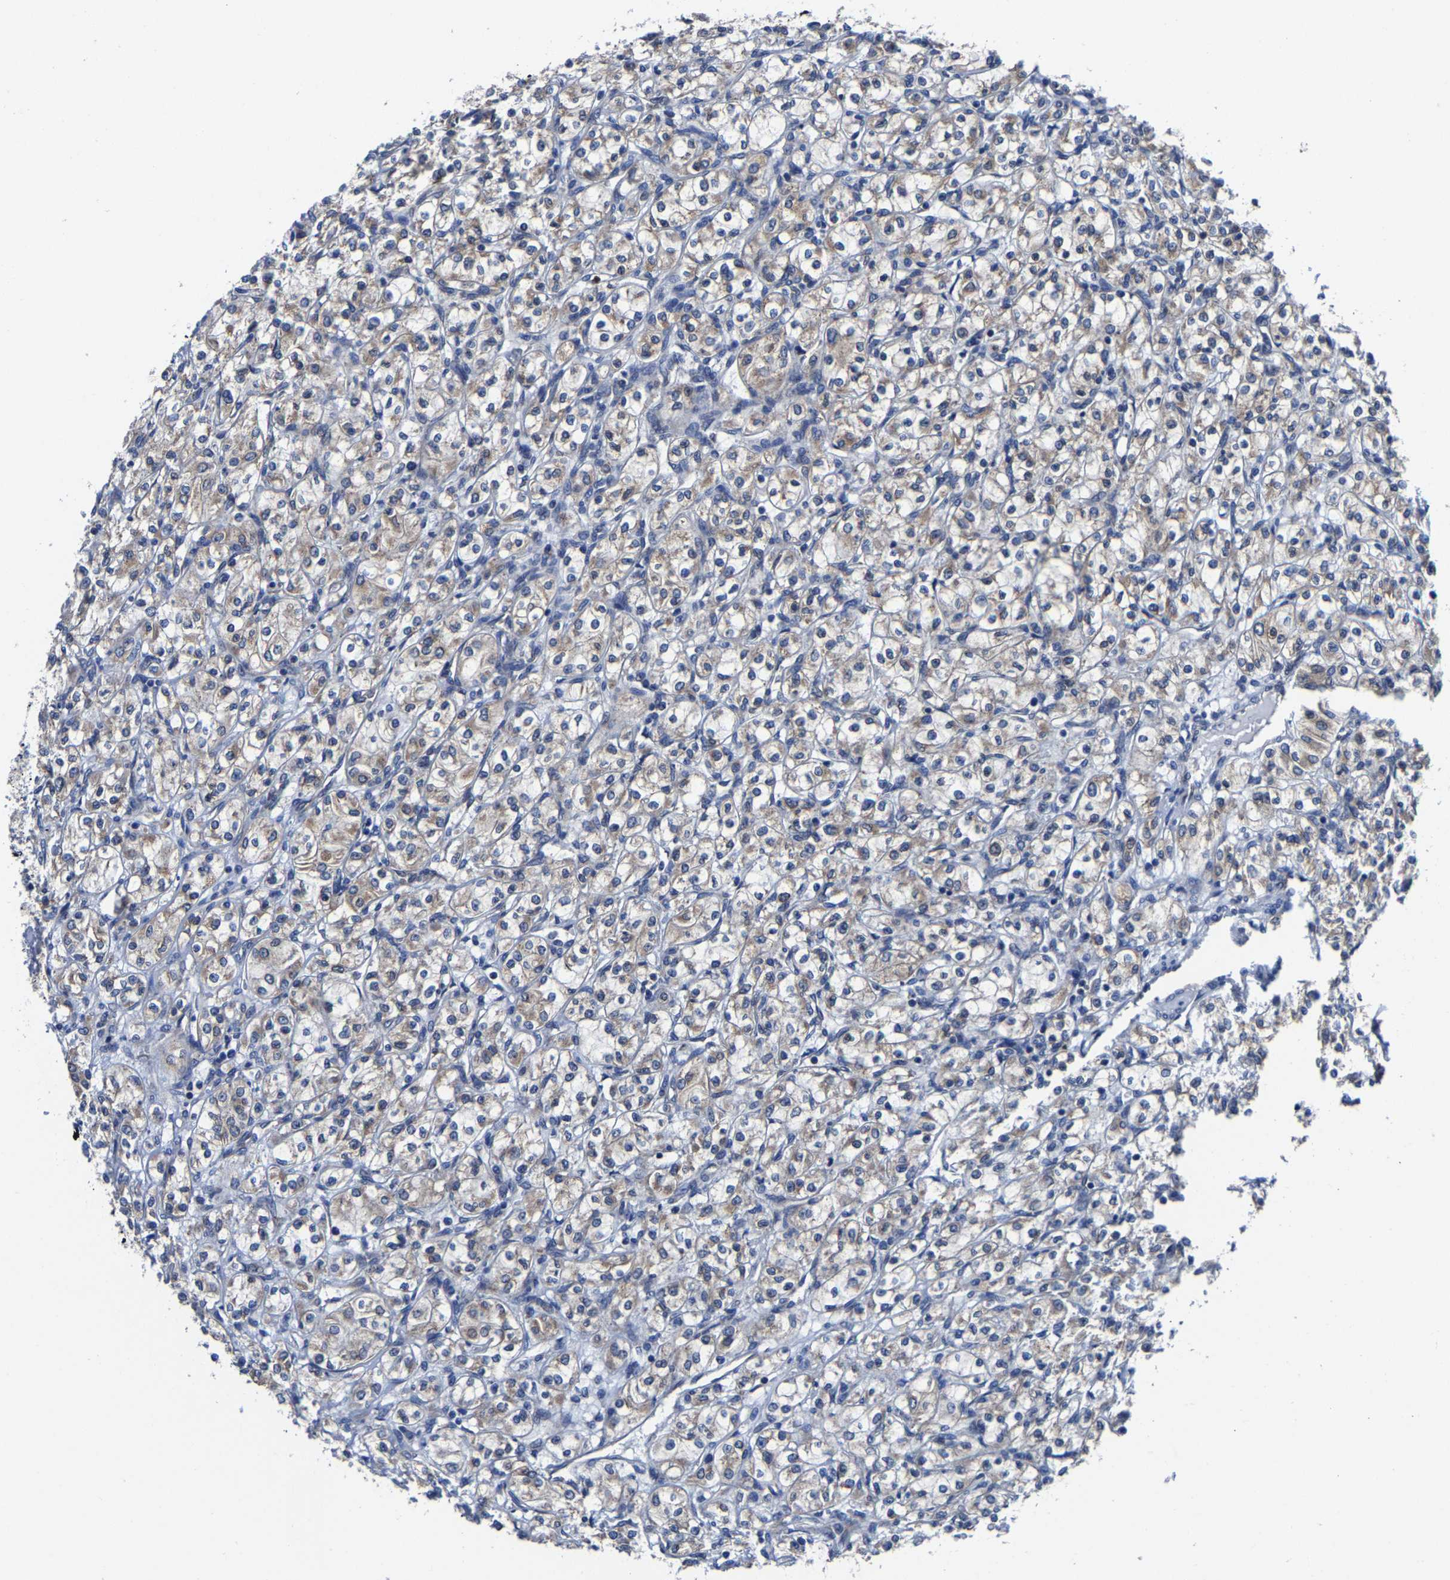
{"staining": {"intensity": "weak", "quantity": ">75%", "location": "cytoplasmic/membranous"}, "tissue": "renal cancer", "cell_type": "Tumor cells", "image_type": "cancer", "snomed": [{"axis": "morphology", "description": "Adenocarcinoma, NOS"}, {"axis": "topography", "description": "Kidney"}], "caption": "A brown stain labels weak cytoplasmic/membranous positivity of a protein in renal cancer tumor cells.", "gene": "EBAG9", "patient": {"sex": "male", "age": 77}}